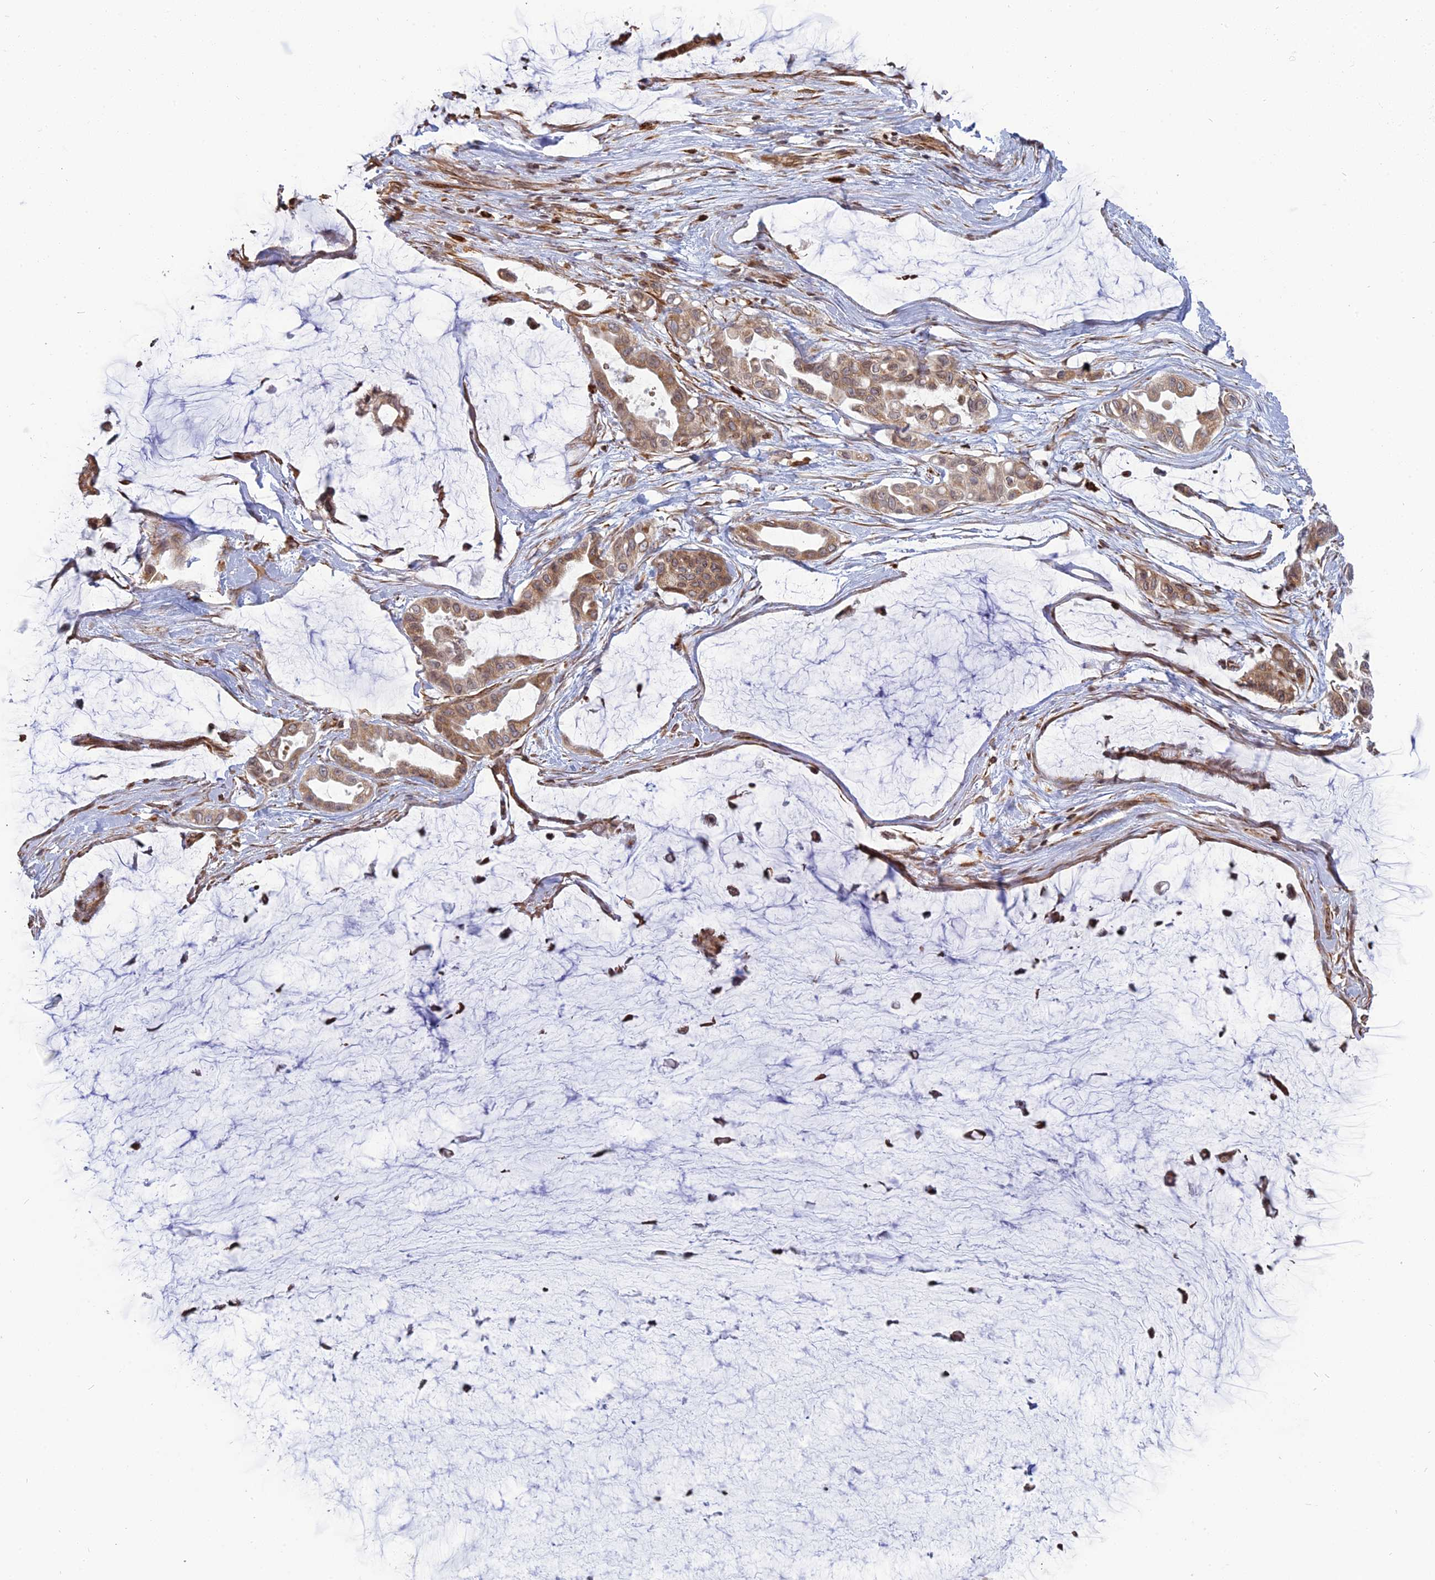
{"staining": {"intensity": "moderate", "quantity": ">75%", "location": "cytoplasmic/membranous"}, "tissue": "ovarian cancer", "cell_type": "Tumor cells", "image_type": "cancer", "snomed": [{"axis": "morphology", "description": "Cystadenocarcinoma, mucinous, NOS"}, {"axis": "topography", "description": "Ovary"}], "caption": "A high-resolution image shows immunohistochemistry staining of ovarian cancer (mucinous cystadenocarcinoma), which exhibits moderate cytoplasmic/membranous positivity in approximately >75% of tumor cells. The protein is stained brown, and the nuclei are stained in blue (DAB IHC with brightfield microscopy, high magnification).", "gene": "APOBR", "patient": {"sex": "female", "age": 39}}